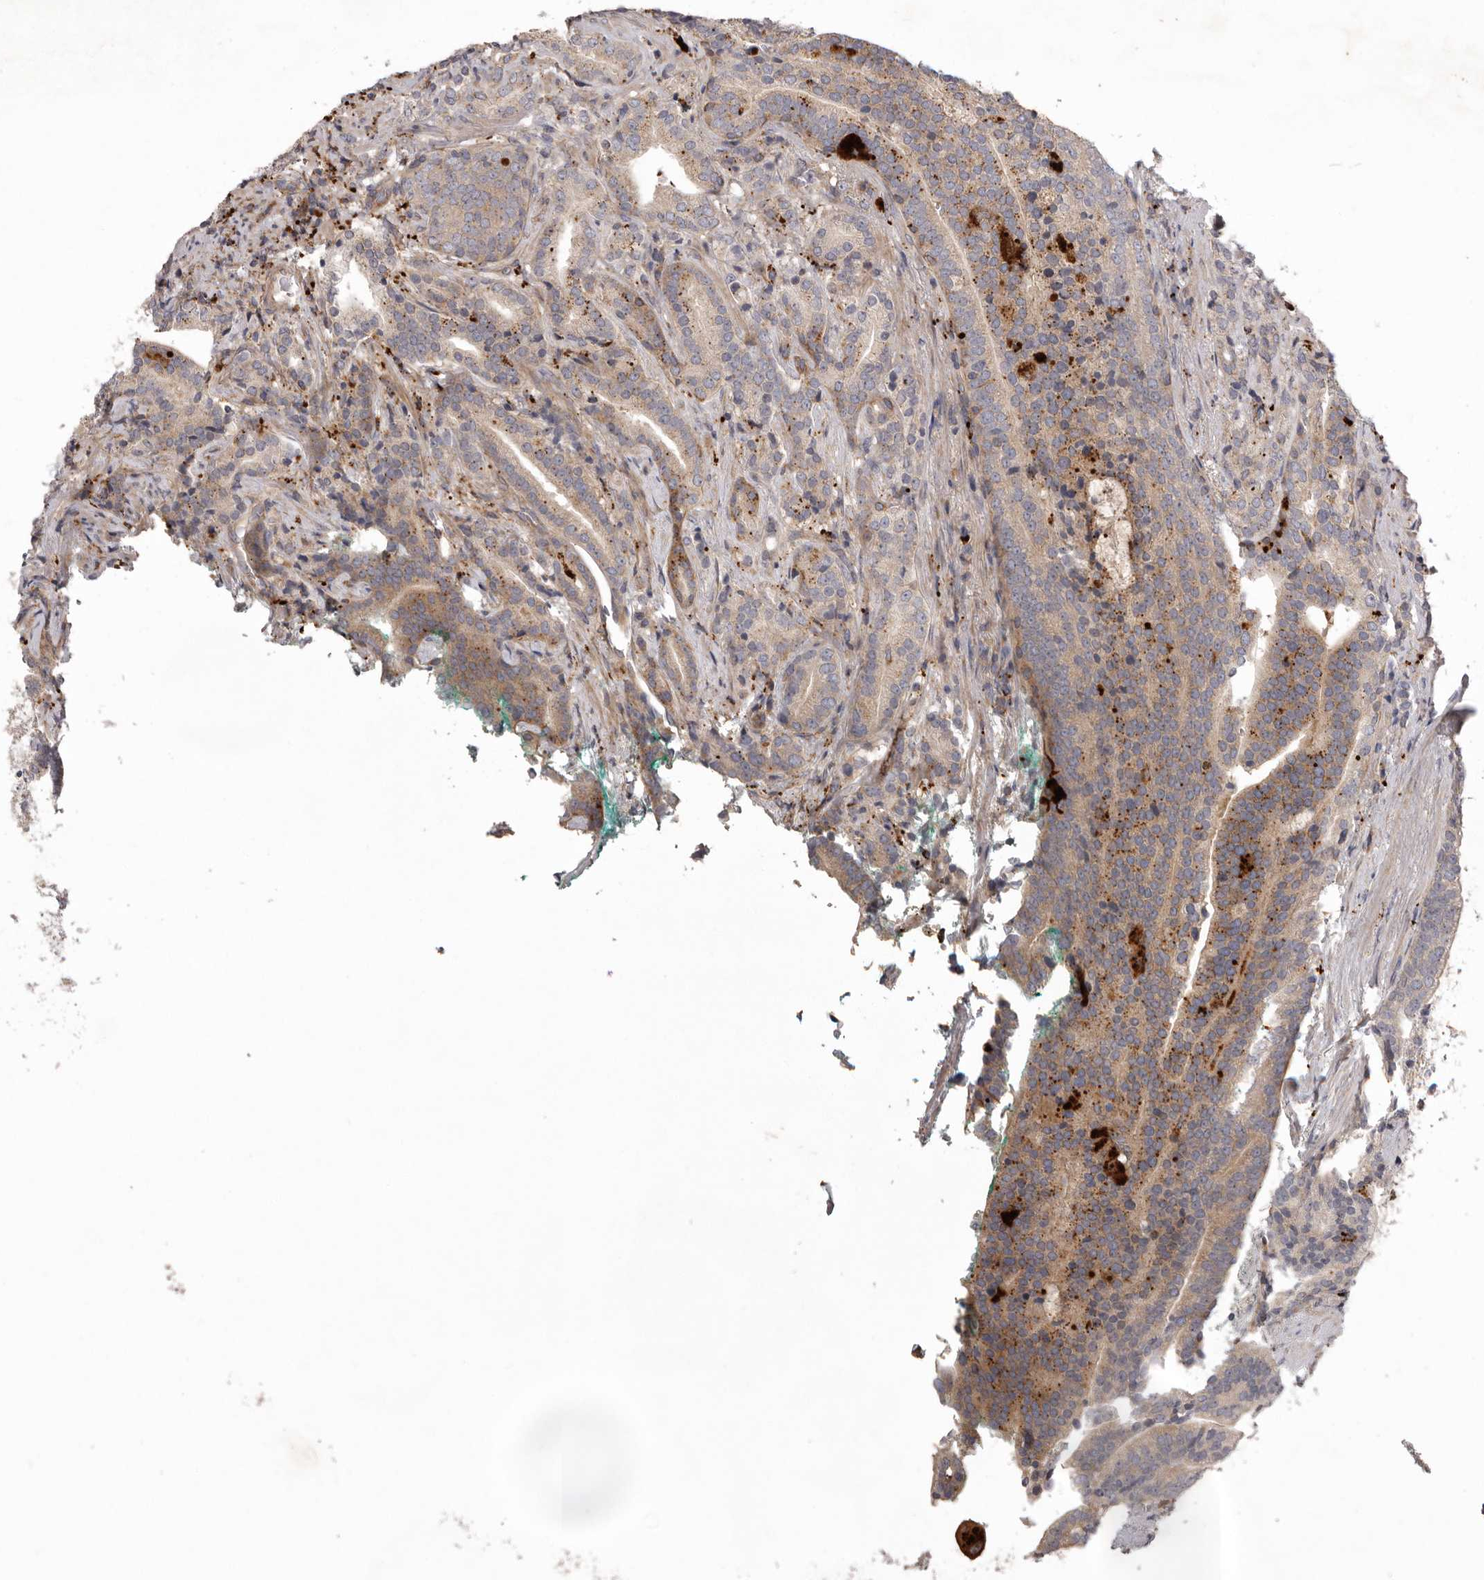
{"staining": {"intensity": "moderate", "quantity": "<25%", "location": "cytoplasmic/membranous"}, "tissue": "prostate cancer", "cell_type": "Tumor cells", "image_type": "cancer", "snomed": [{"axis": "morphology", "description": "Adenocarcinoma, High grade"}, {"axis": "topography", "description": "Prostate"}], "caption": "Prostate adenocarcinoma (high-grade) stained with a brown dye exhibits moderate cytoplasmic/membranous positive expression in about <25% of tumor cells.", "gene": "WDR47", "patient": {"sex": "male", "age": 57}}